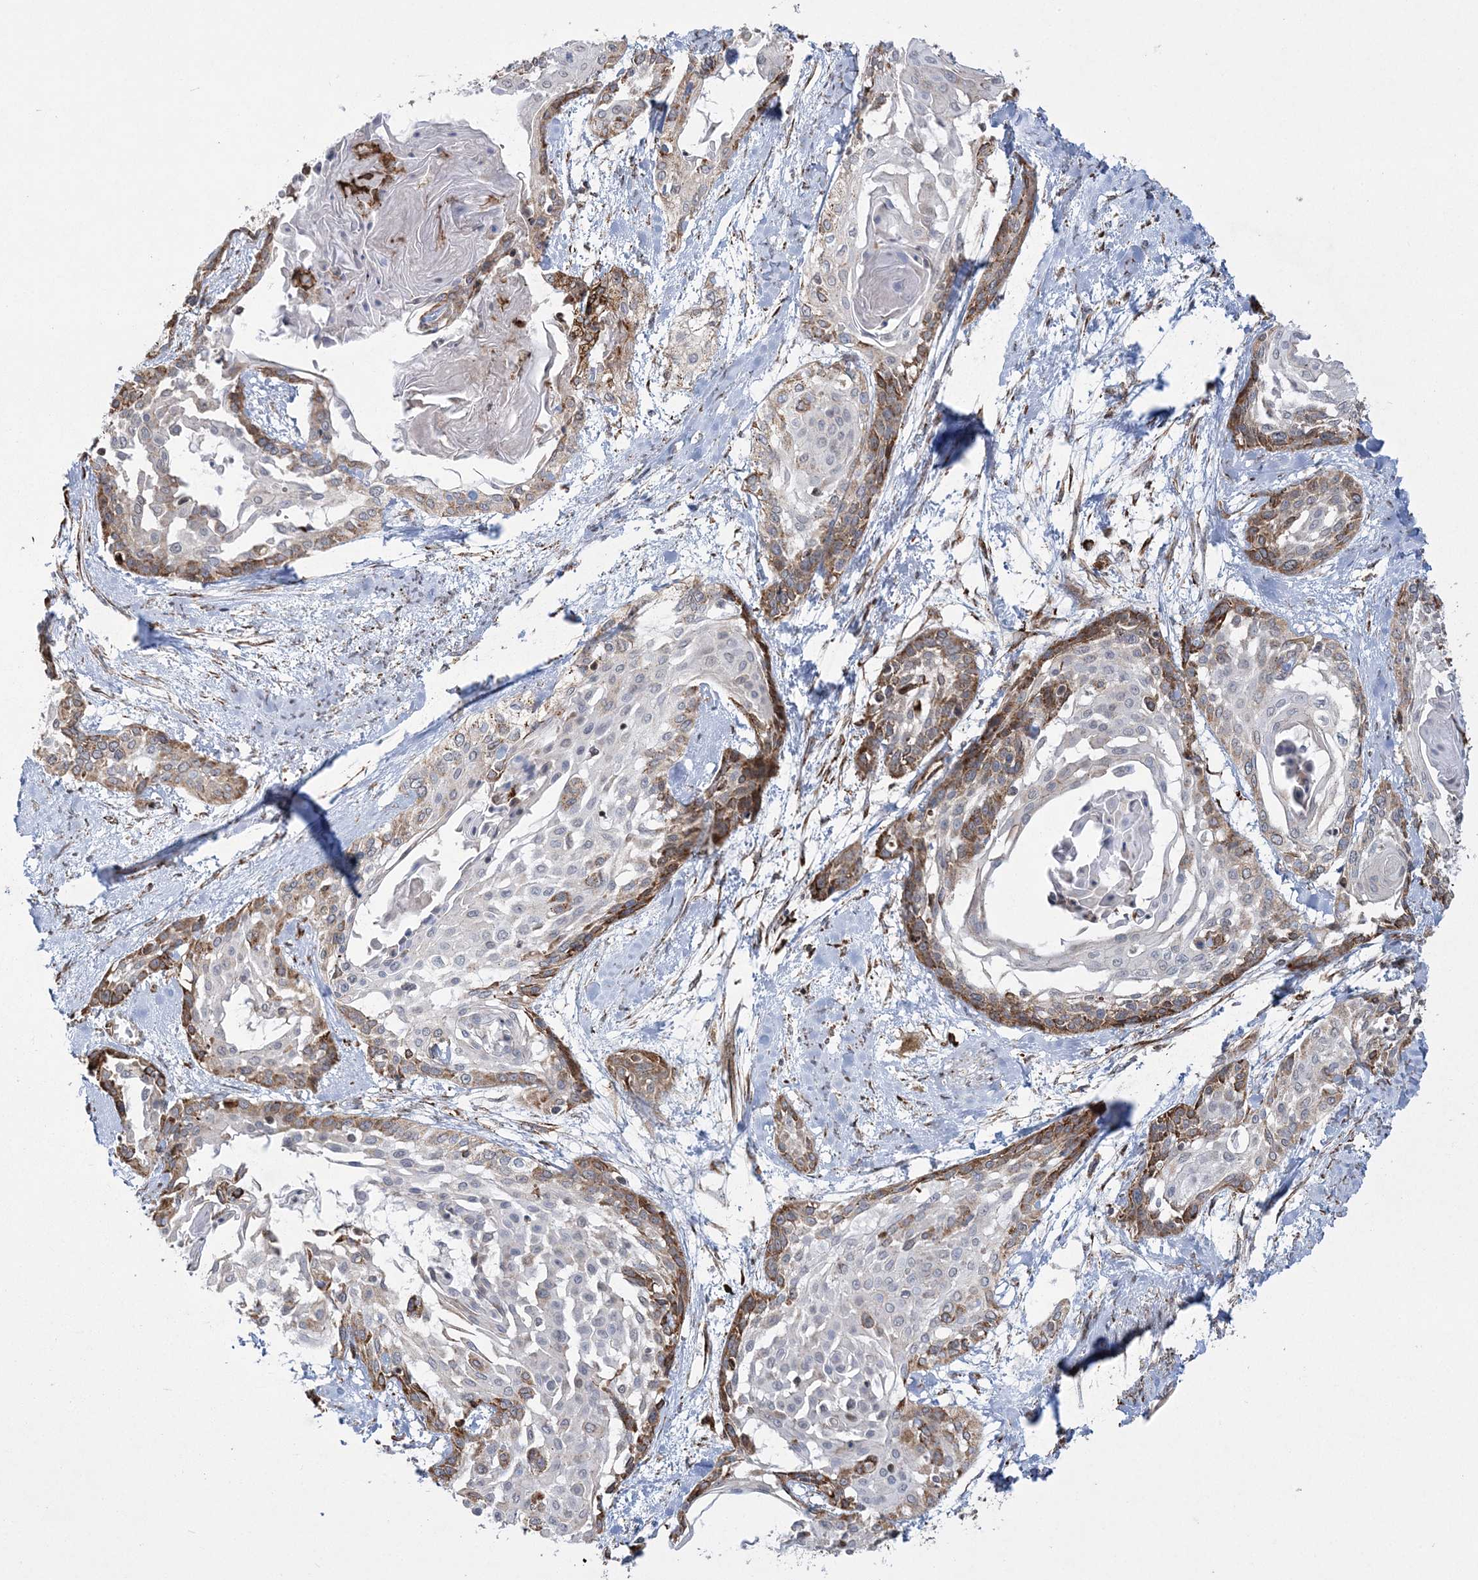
{"staining": {"intensity": "moderate", "quantity": "25%-75%", "location": "cytoplasmic/membranous"}, "tissue": "cervical cancer", "cell_type": "Tumor cells", "image_type": "cancer", "snomed": [{"axis": "morphology", "description": "Squamous cell carcinoma, NOS"}, {"axis": "topography", "description": "Cervix"}], "caption": "Protein staining of cervical cancer tissue displays moderate cytoplasmic/membranous positivity in approximately 25%-75% of tumor cells. (Brightfield microscopy of DAB IHC at high magnification).", "gene": "EFCAB12", "patient": {"sex": "female", "age": 57}}